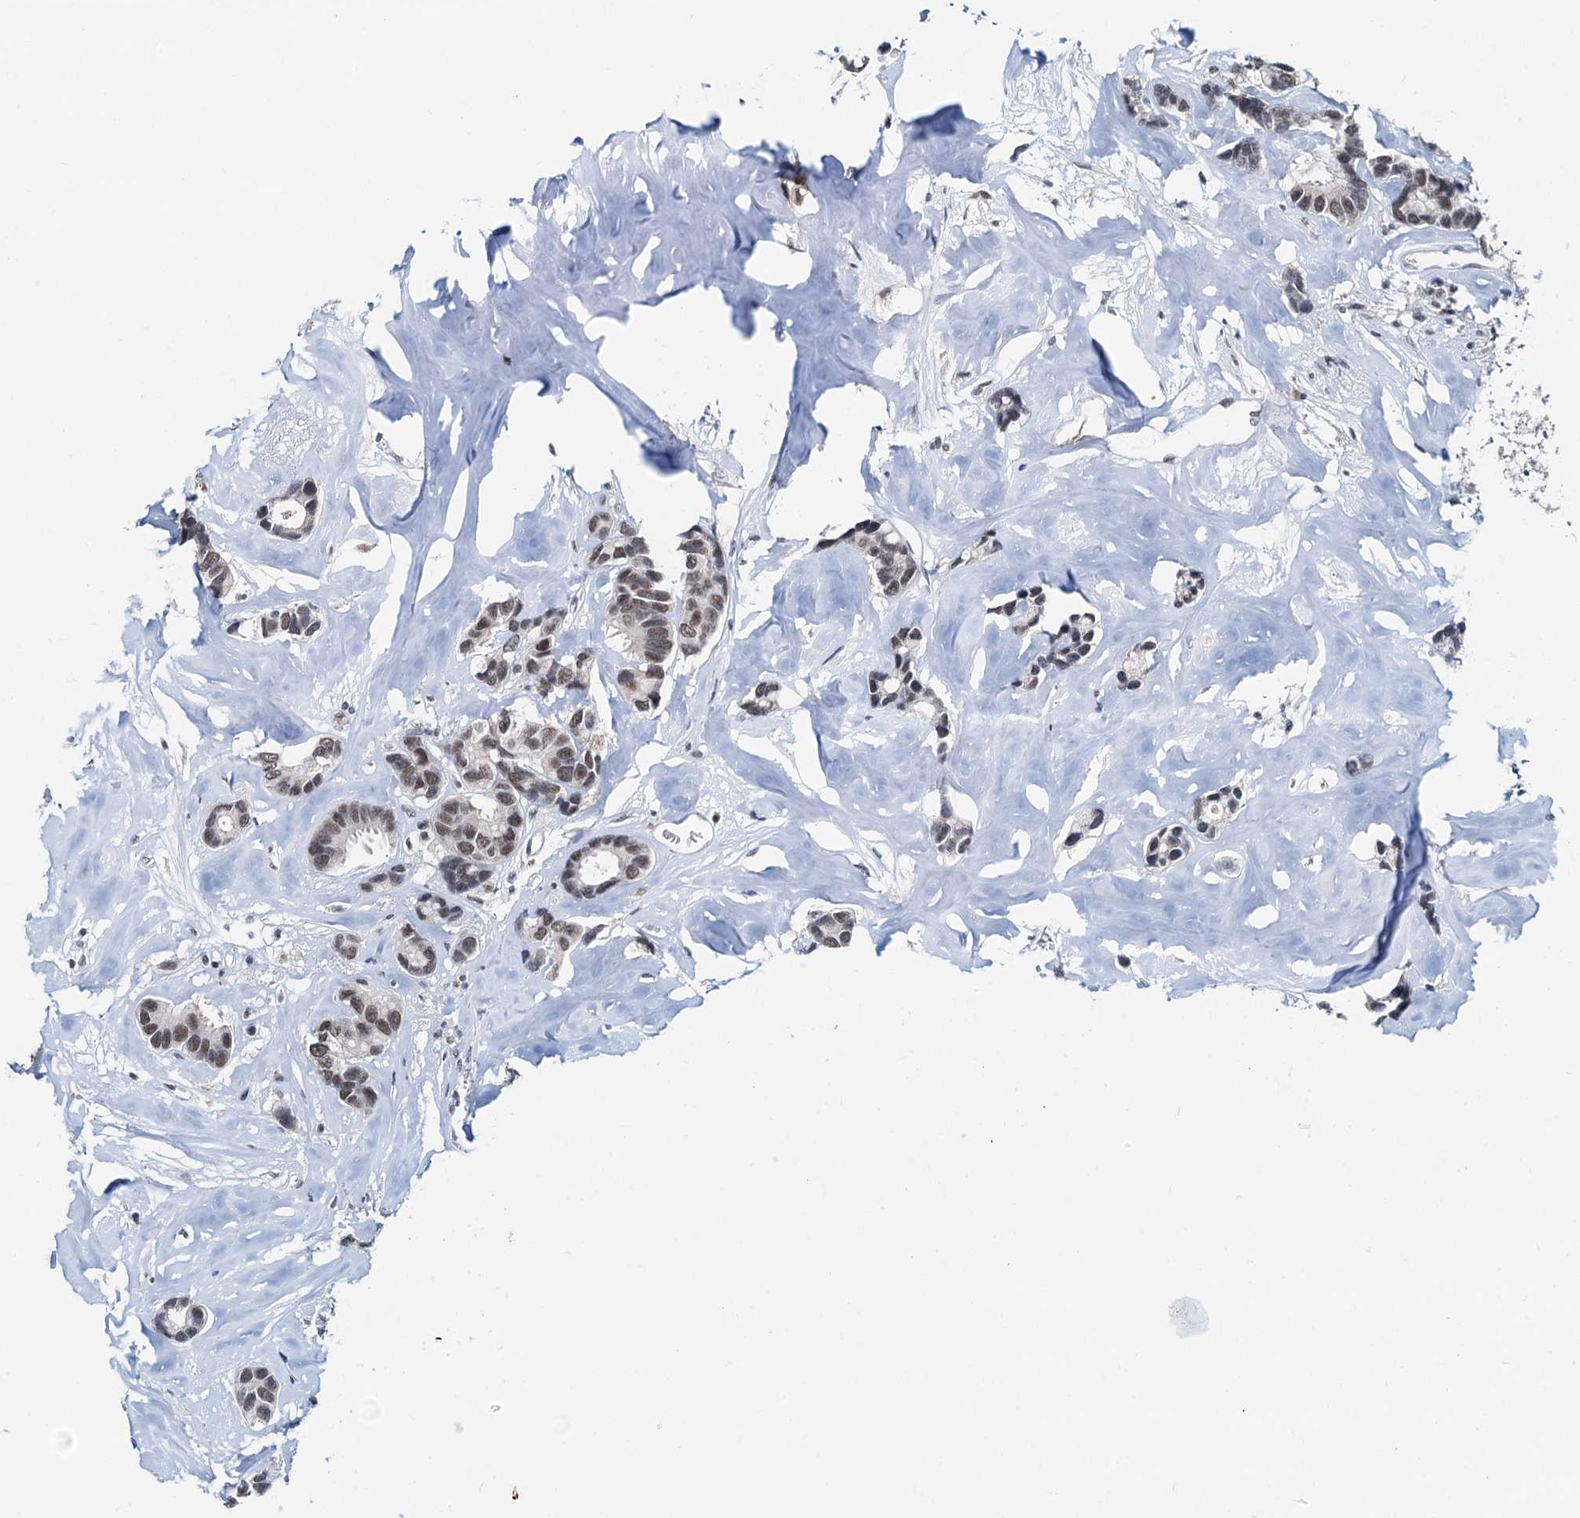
{"staining": {"intensity": "moderate", "quantity": ">75%", "location": "nuclear"}, "tissue": "breast cancer", "cell_type": "Tumor cells", "image_type": "cancer", "snomed": [{"axis": "morphology", "description": "Duct carcinoma"}, {"axis": "topography", "description": "Breast"}], "caption": "Invasive ductal carcinoma (breast) stained with a brown dye exhibits moderate nuclear positive staining in approximately >75% of tumor cells.", "gene": "SNRPD1", "patient": {"sex": "female", "age": 87}}